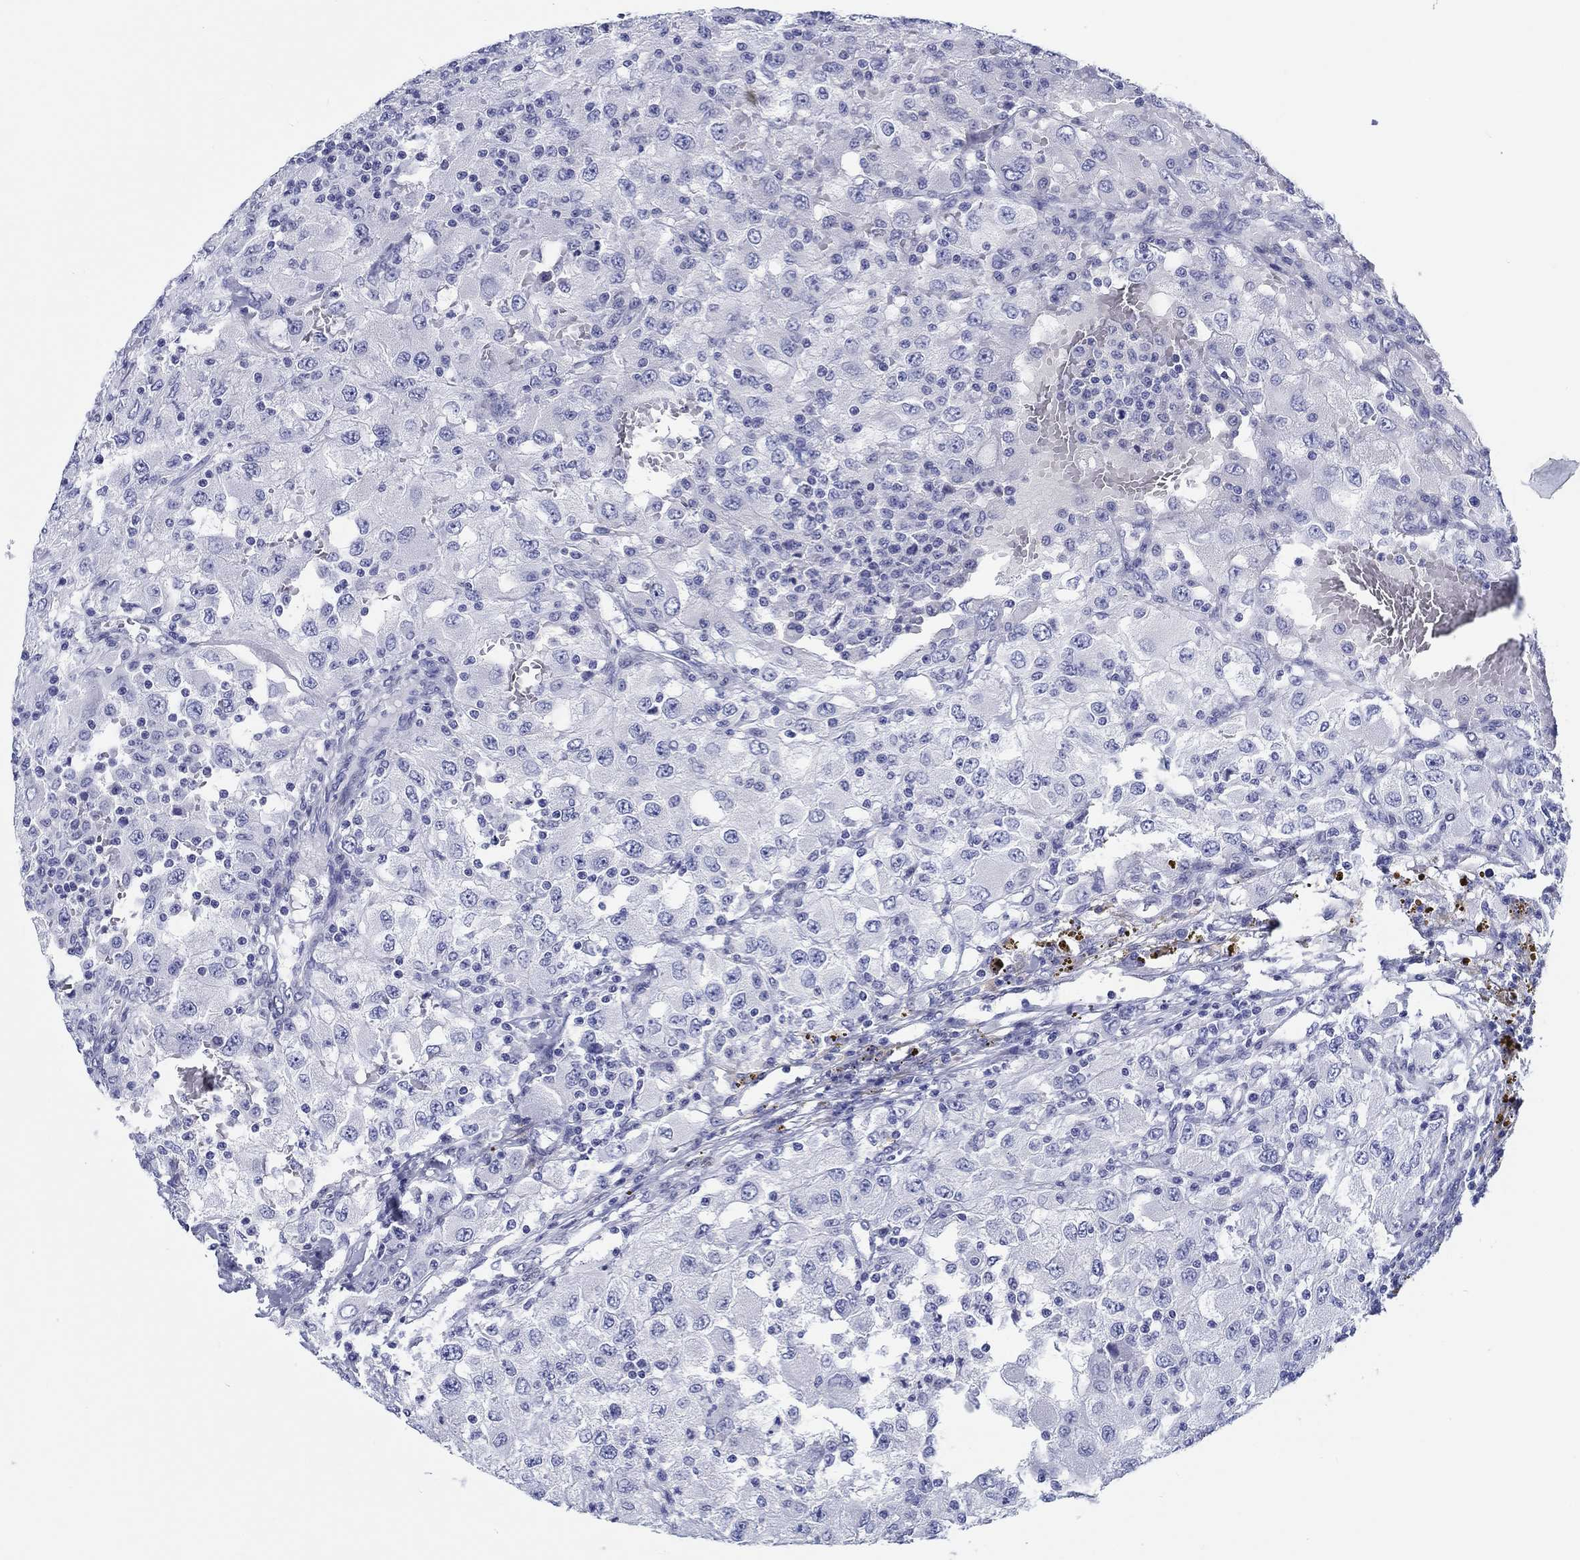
{"staining": {"intensity": "negative", "quantity": "none", "location": "none"}, "tissue": "renal cancer", "cell_type": "Tumor cells", "image_type": "cancer", "snomed": [{"axis": "morphology", "description": "Adenocarcinoma, NOS"}, {"axis": "topography", "description": "Kidney"}], "caption": "IHC histopathology image of neoplastic tissue: renal adenocarcinoma stained with DAB (3,3'-diaminobenzidine) reveals no significant protein staining in tumor cells. The staining was performed using DAB to visualize the protein expression in brown, while the nuclei were stained in blue with hematoxylin (Magnification: 20x).", "gene": "H1-1", "patient": {"sex": "female", "age": 67}}